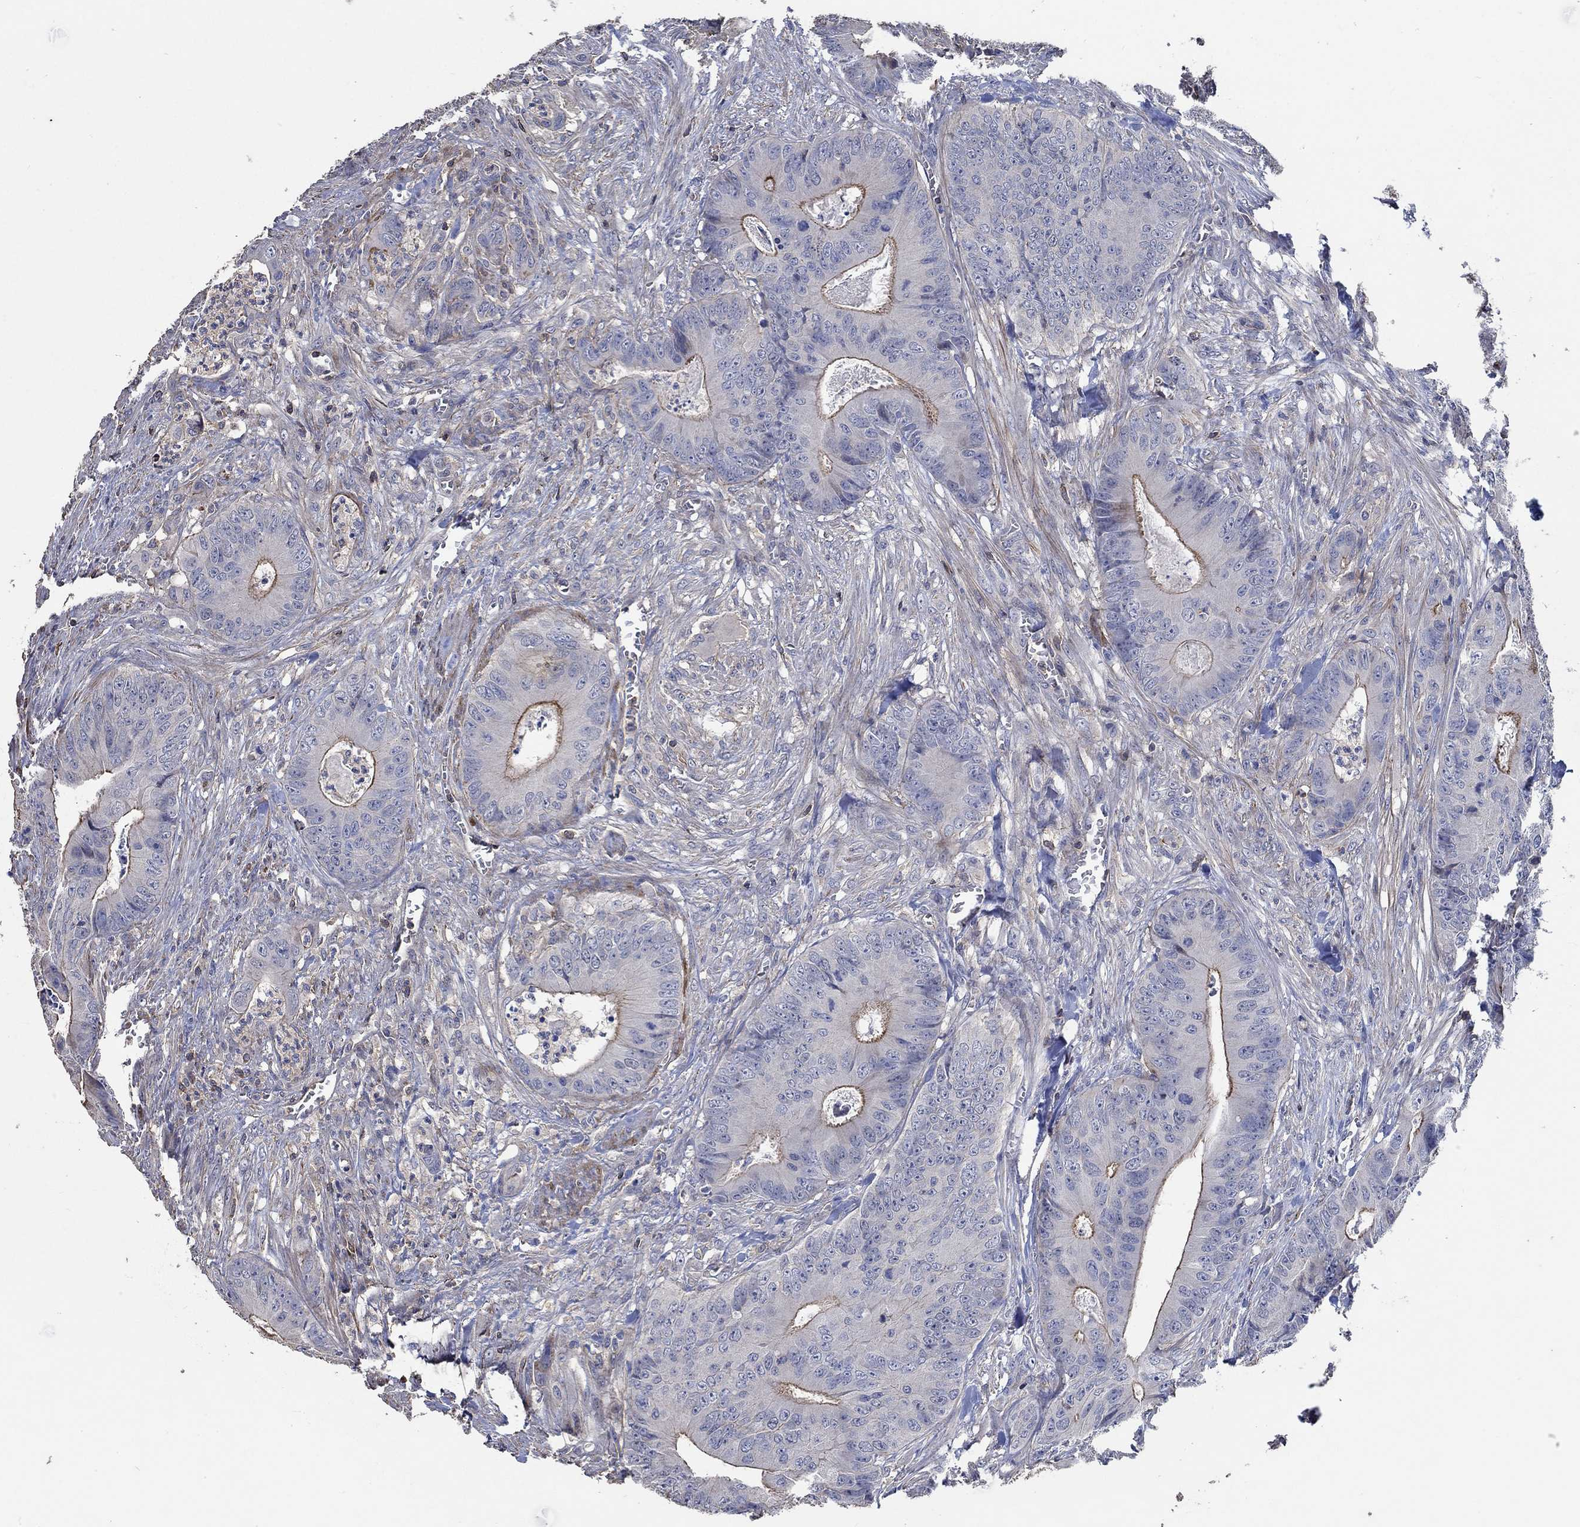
{"staining": {"intensity": "strong", "quantity": "25%-75%", "location": "cytoplasmic/membranous"}, "tissue": "colorectal cancer", "cell_type": "Tumor cells", "image_type": "cancer", "snomed": [{"axis": "morphology", "description": "Adenocarcinoma, NOS"}, {"axis": "topography", "description": "Colon"}], "caption": "A micrograph of colorectal adenocarcinoma stained for a protein reveals strong cytoplasmic/membranous brown staining in tumor cells.", "gene": "TNFAIP8L3", "patient": {"sex": "male", "age": 84}}